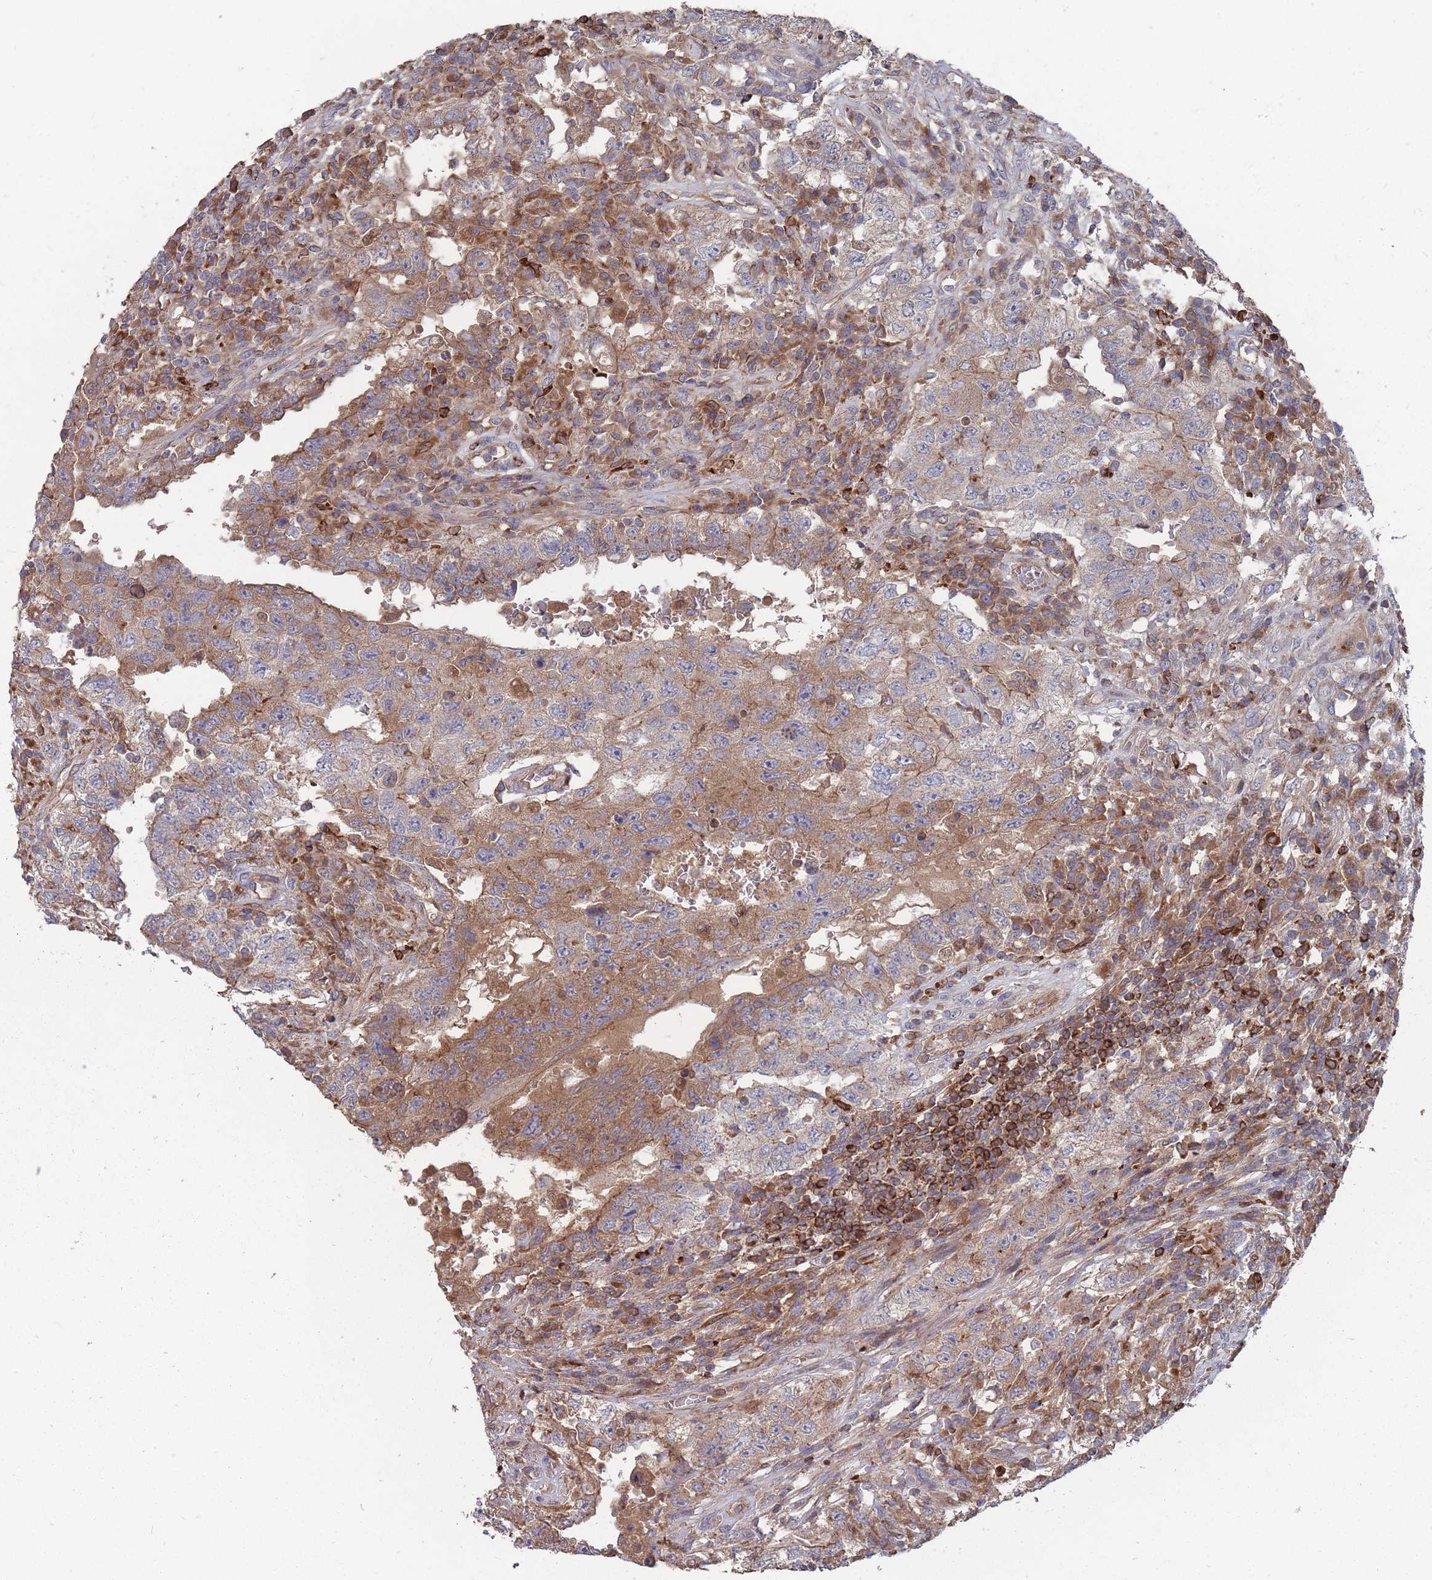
{"staining": {"intensity": "moderate", "quantity": "25%-75%", "location": "cytoplasmic/membranous"}, "tissue": "testis cancer", "cell_type": "Tumor cells", "image_type": "cancer", "snomed": [{"axis": "morphology", "description": "Carcinoma, Embryonal, NOS"}, {"axis": "topography", "description": "Testis"}], "caption": "Moderate cytoplasmic/membranous protein staining is appreciated in about 25%-75% of tumor cells in testis cancer (embryonal carcinoma). Immunohistochemistry (ihc) stains the protein in brown and the nuclei are stained blue.", "gene": "THSD7B", "patient": {"sex": "male", "age": 26}}